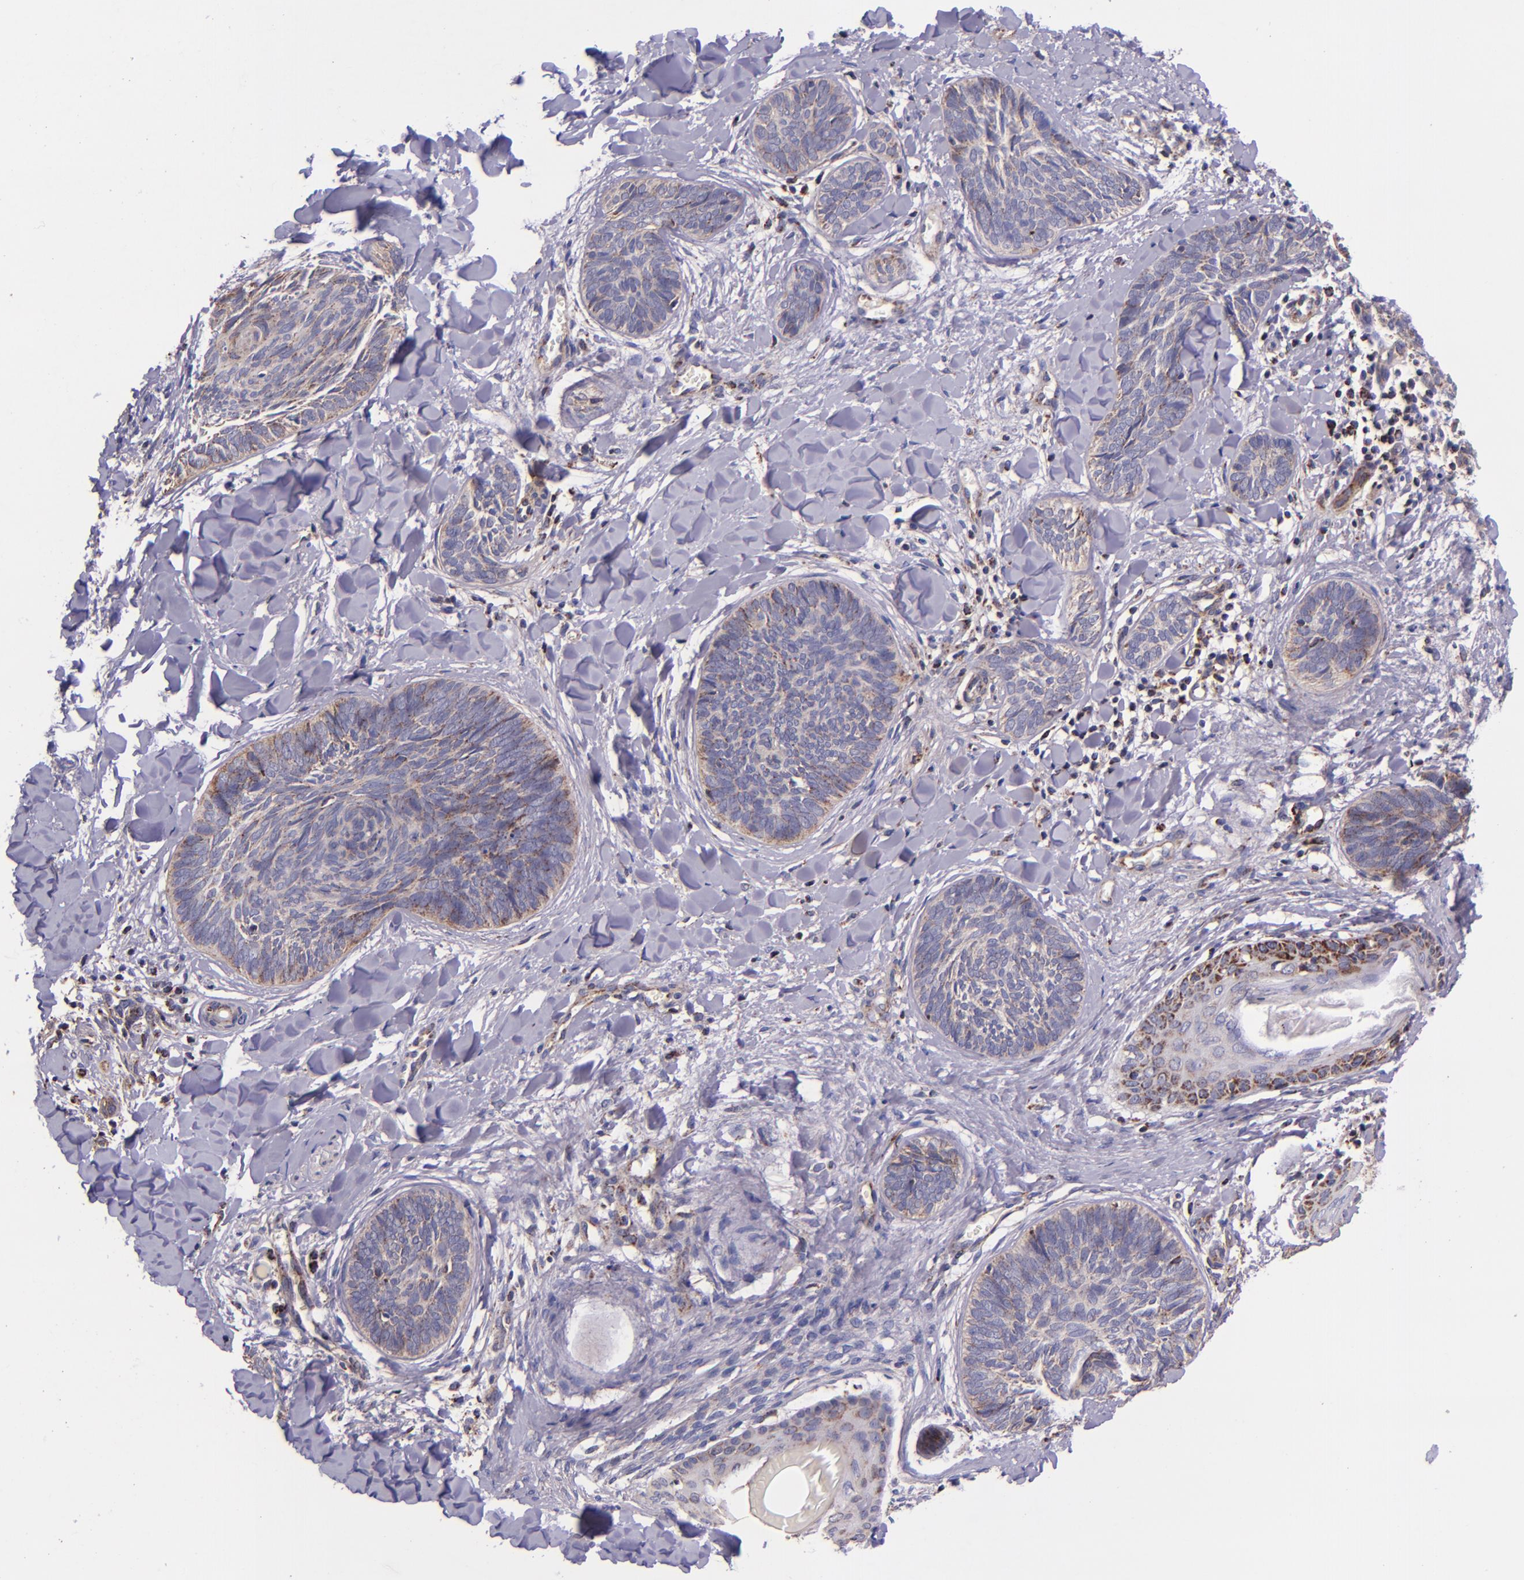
{"staining": {"intensity": "weak", "quantity": "<25%", "location": "cytoplasmic/membranous"}, "tissue": "skin cancer", "cell_type": "Tumor cells", "image_type": "cancer", "snomed": [{"axis": "morphology", "description": "Basal cell carcinoma"}, {"axis": "topography", "description": "Skin"}], "caption": "This histopathology image is of skin cancer (basal cell carcinoma) stained with IHC to label a protein in brown with the nuclei are counter-stained blue. There is no staining in tumor cells.", "gene": "IDH3G", "patient": {"sex": "female", "age": 81}}